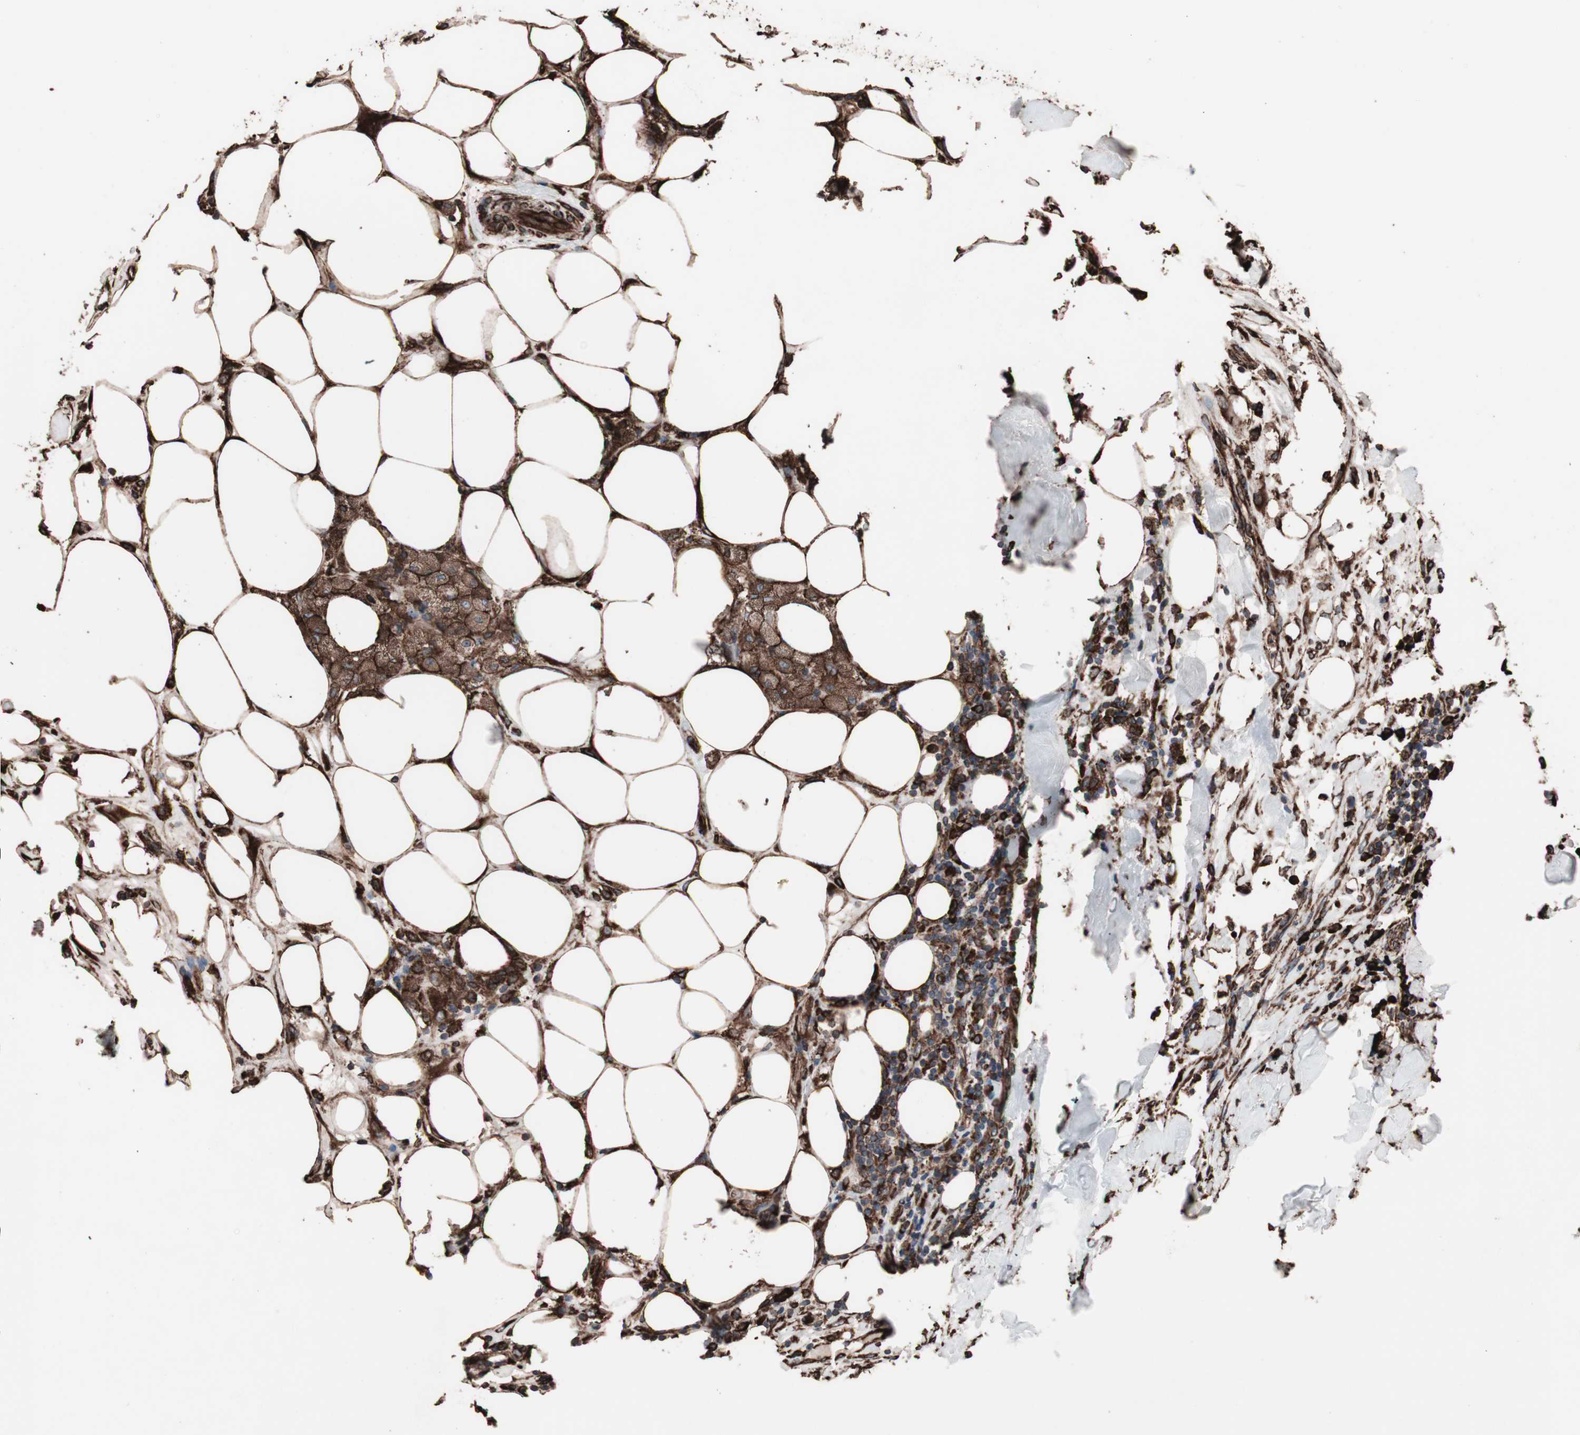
{"staining": {"intensity": "strong", "quantity": ">75%", "location": "cytoplasmic/membranous"}, "tissue": "breast cancer", "cell_type": "Tumor cells", "image_type": "cancer", "snomed": [{"axis": "morphology", "description": "Duct carcinoma"}, {"axis": "topography", "description": "Breast"}], "caption": "Immunohistochemistry (IHC) of breast infiltrating ductal carcinoma exhibits high levels of strong cytoplasmic/membranous staining in approximately >75% of tumor cells.", "gene": "HSP90B1", "patient": {"sex": "female", "age": 37}}